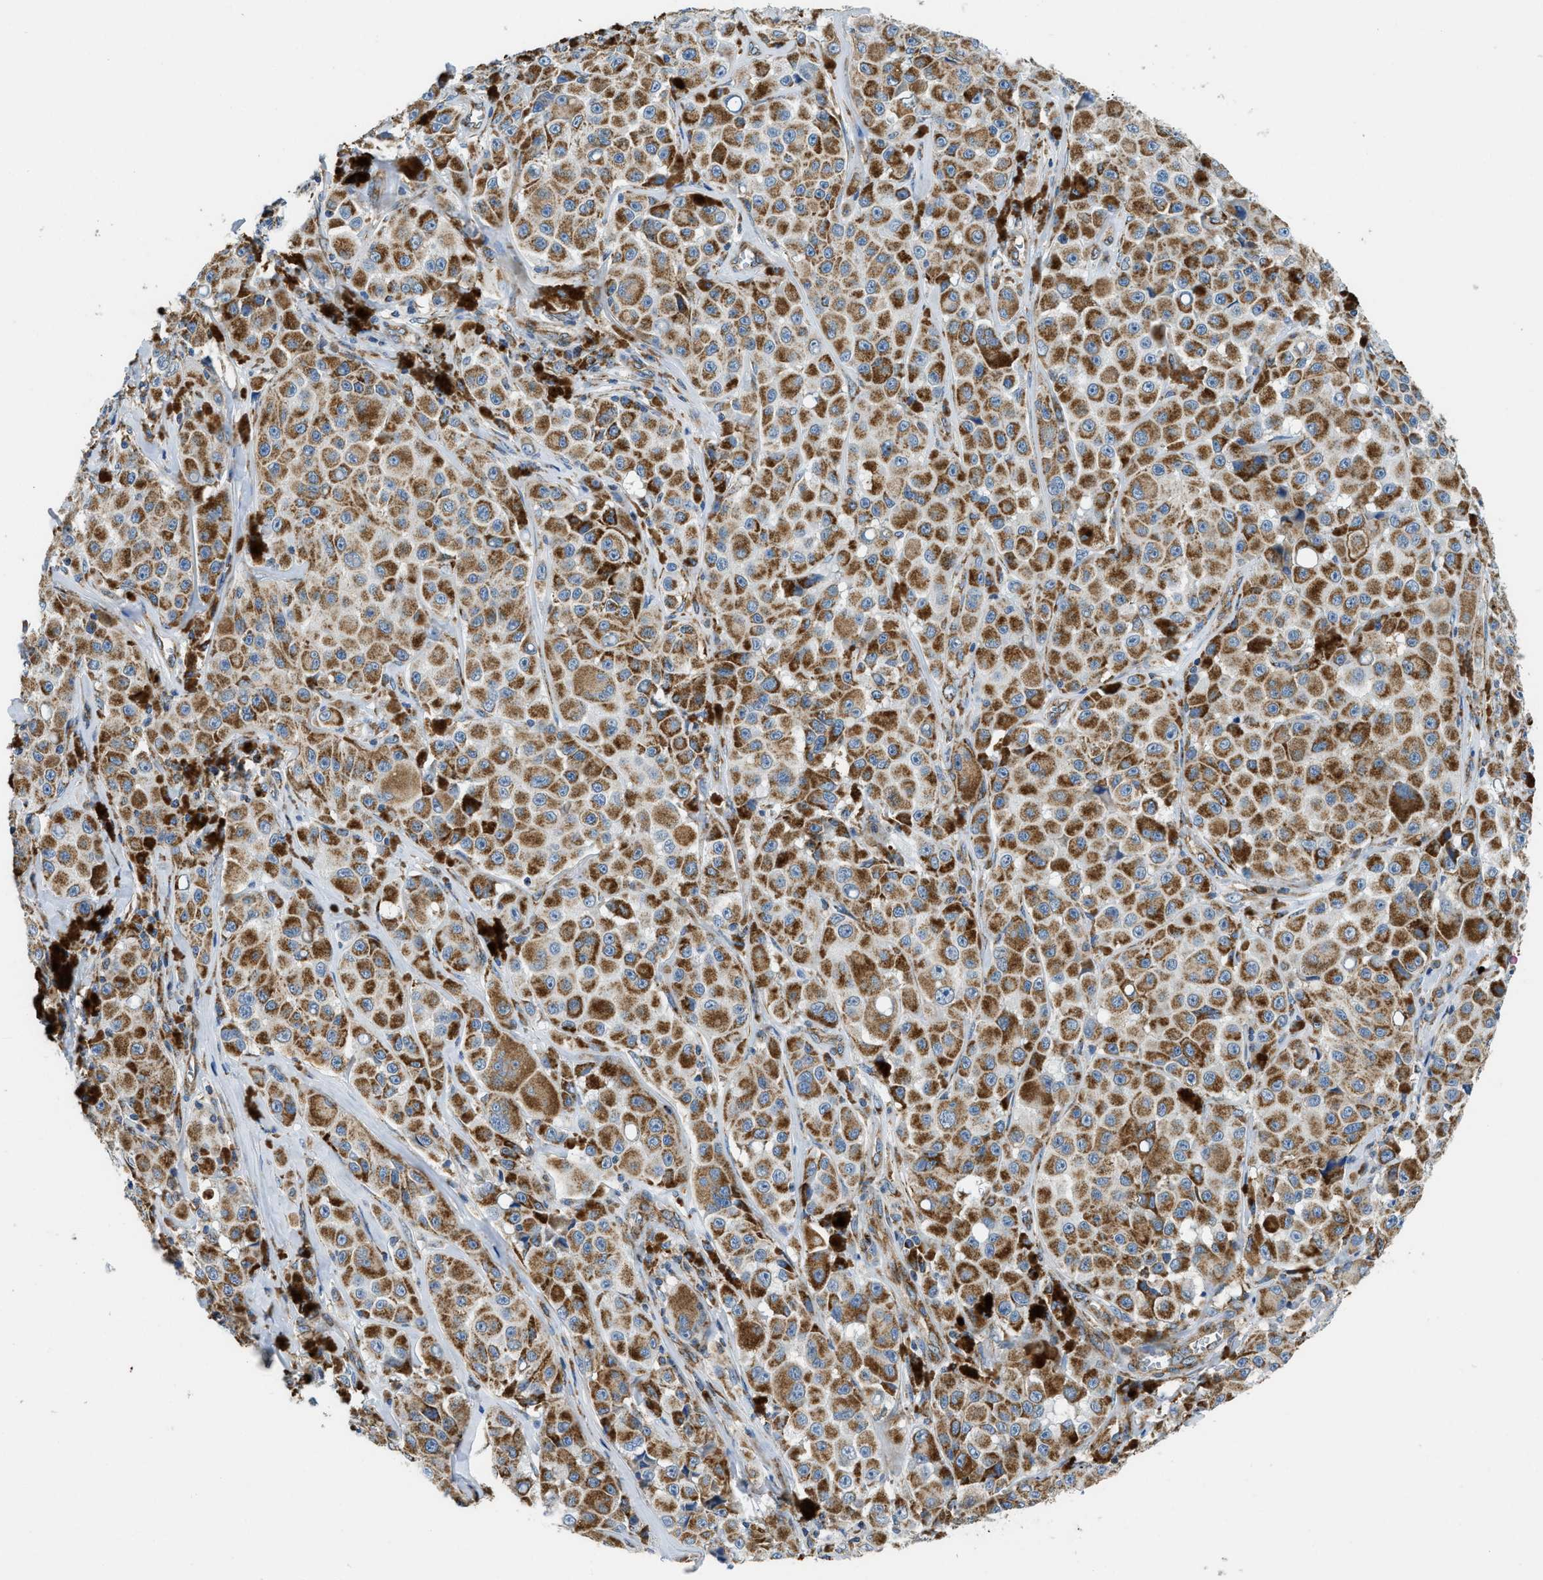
{"staining": {"intensity": "strong", "quantity": ">75%", "location": "cytoplasmic/membranous"}, "tissue": "melanoma", "cell_type": "Tumor cells", "image_type": "cancer", "snomed": [{"axis": "morphology", "description": "Malignant melanoma, NOS"}, {"axis": "topography", "description": "Skin"}], "caption": "Melanoma stained with immunohistochemistry demonstrates strong cytoplasmic/membranous positivity in approximately >75% of tumor cells. (DAB (3,3'-diaminobenzidine) IHC with brightfield microscopy, high magnification).", "gene": "STK33", "patient": {"sex": "male", "age": 84}}